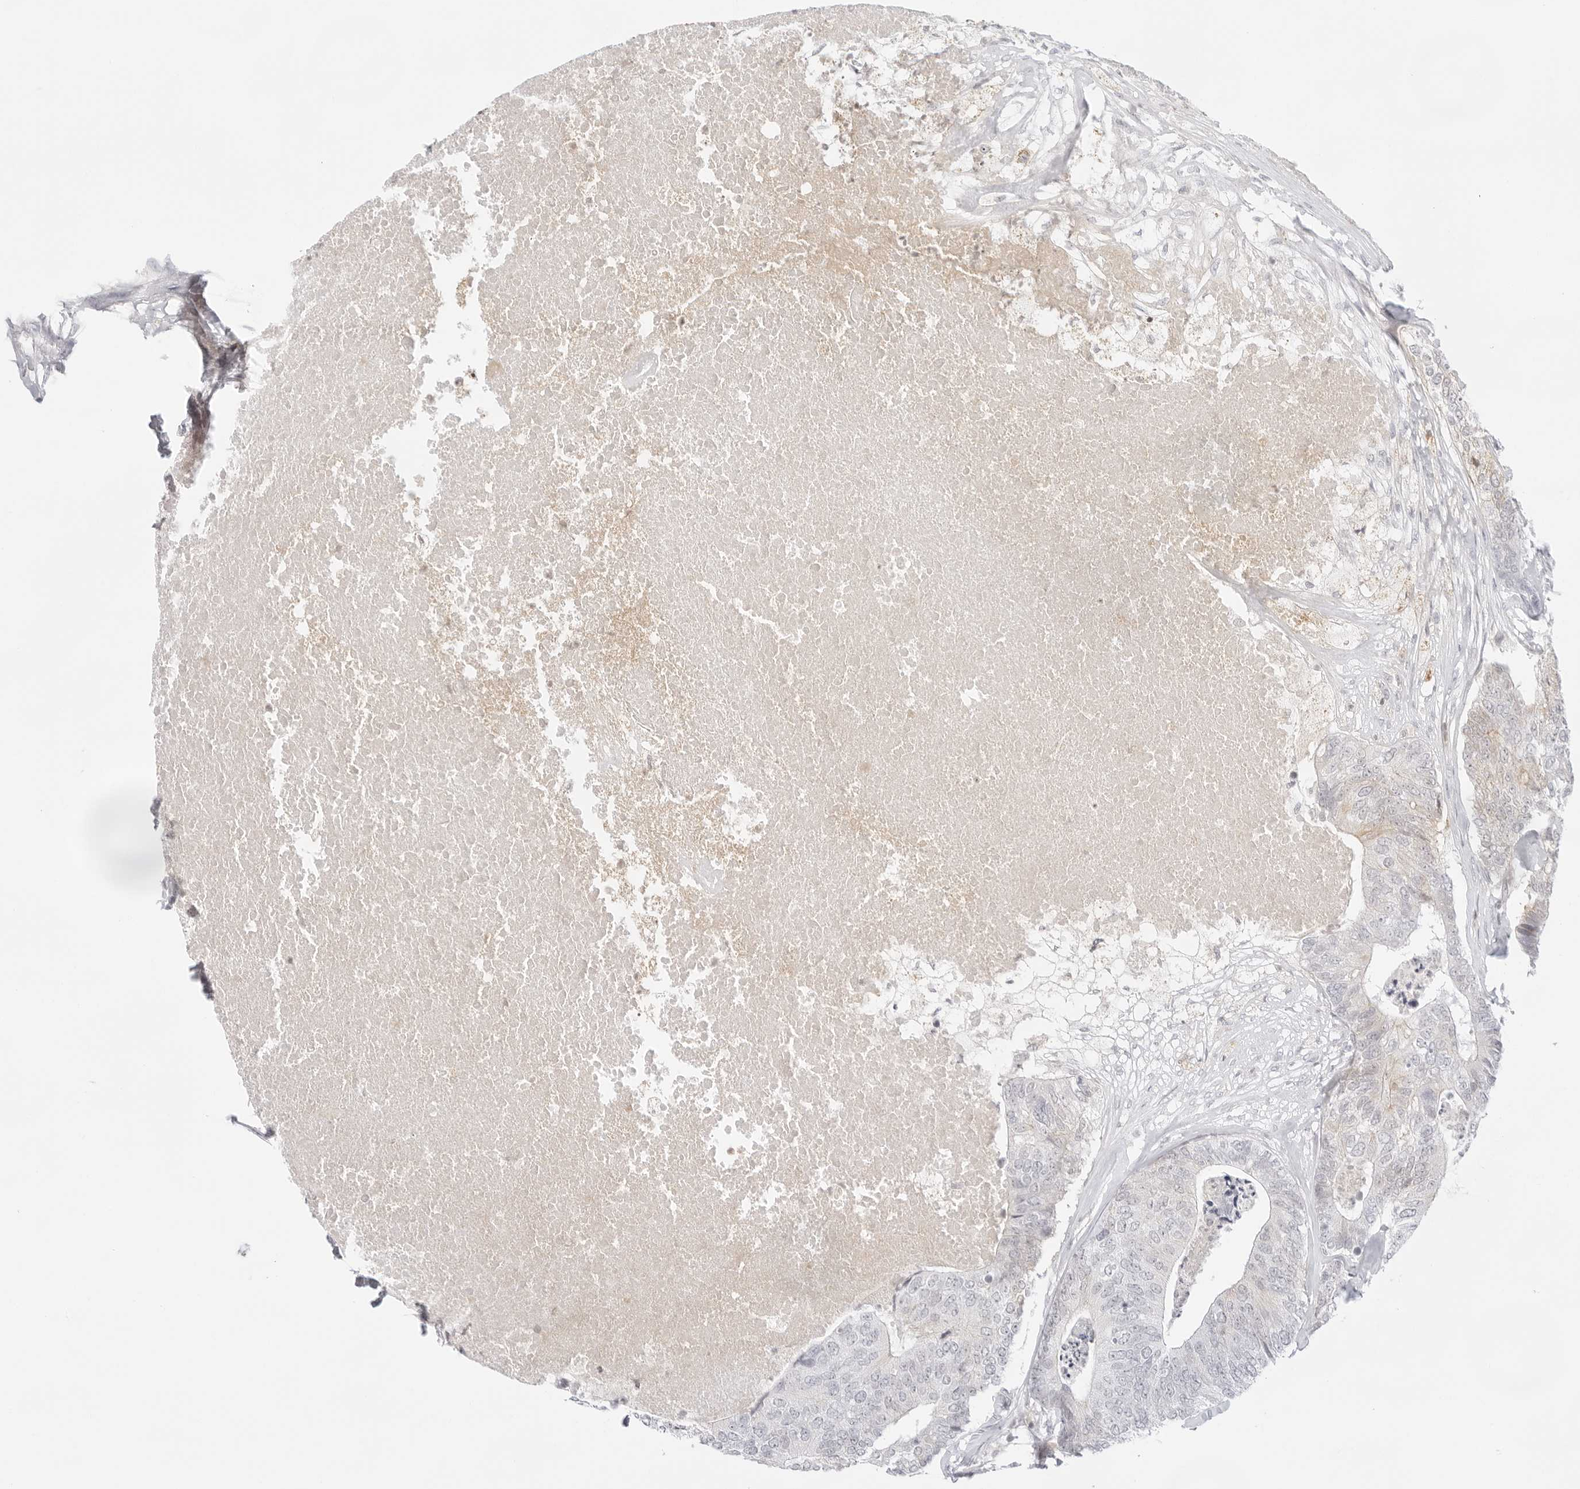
{"staining": {"intensity": "negative", "quantity": "none", "location": "none"}, "tissue": "colorectal cancer", "cell_type": "Tumor cells", "image_type": "cancer", "snomed": [{"axis": "morphology", "description": "Adenocarcinoma, NOS"}, {"axis": "topography", "description": "Colon"}], "caption": "The immunohistochemistry photomicrograph has no significant staining in tumor cells of colorectal cancer (adenocarcinoma) tissue.", "gene": "TNFRSF14", "patient": {"sex": "female", "age": 67}}